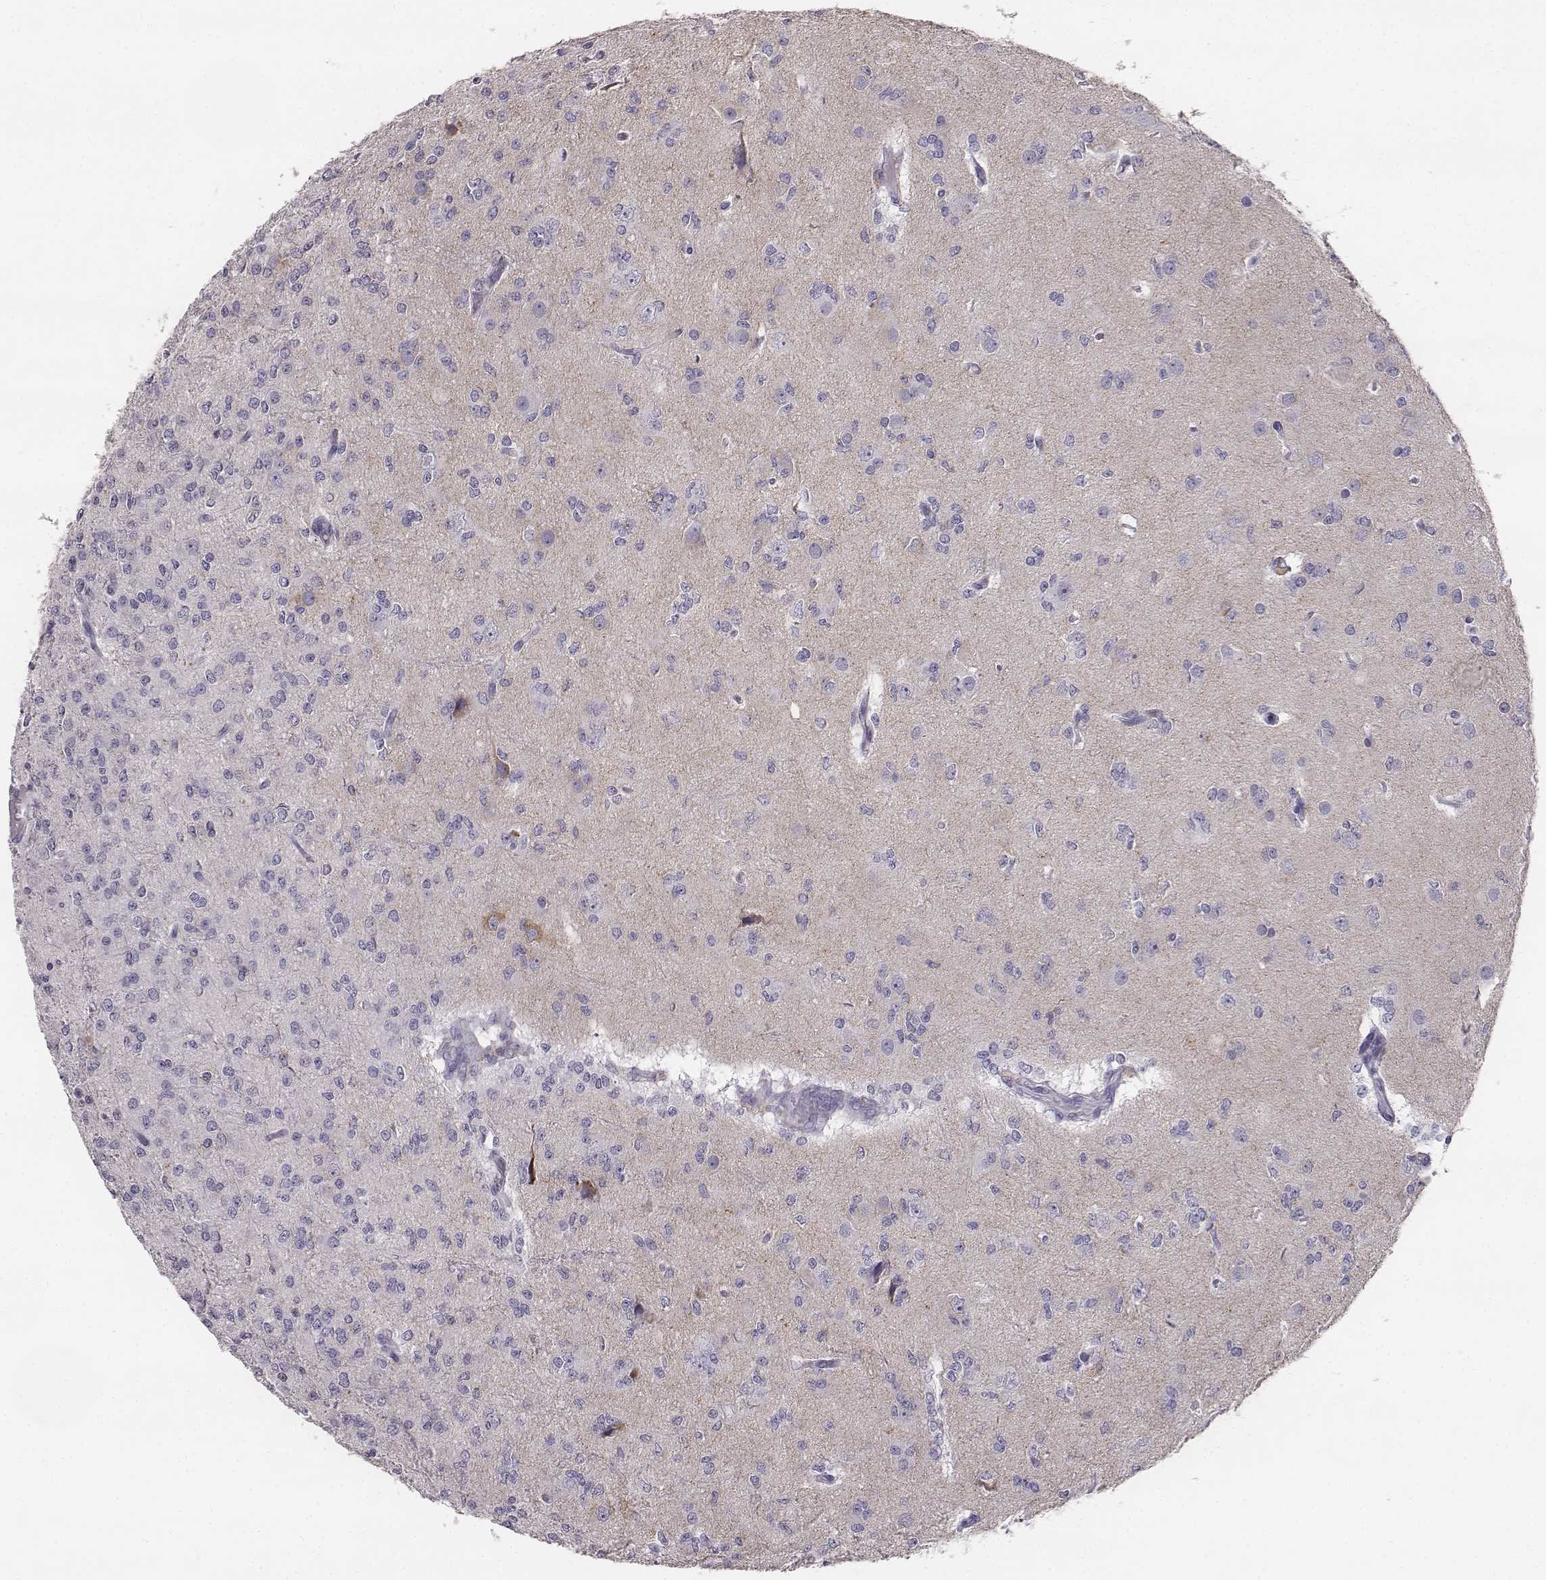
{"staining": {"intensity": "negative", "quantity": "none", "location": "none"}, "tissue": "glioma", "cell_type": "Tumor cells", "image_type": "cancer", "snomed": [{"axis": "morphology", "description": "Glioma, malignant, Low grade"}, {"axis": "topography", "description": "Brain"}], "caption": "Immunohistochemistry (IHC) micrograph of neoplastic tissue: human glioma stained with DAB demonstrates no significant protein staining in tumor cells. (DAB immunohistochemistry (IHC) with hematoxylin counter stain).", "gene": "NPTXR", "patient": {"sex": "male", "age": 27}}